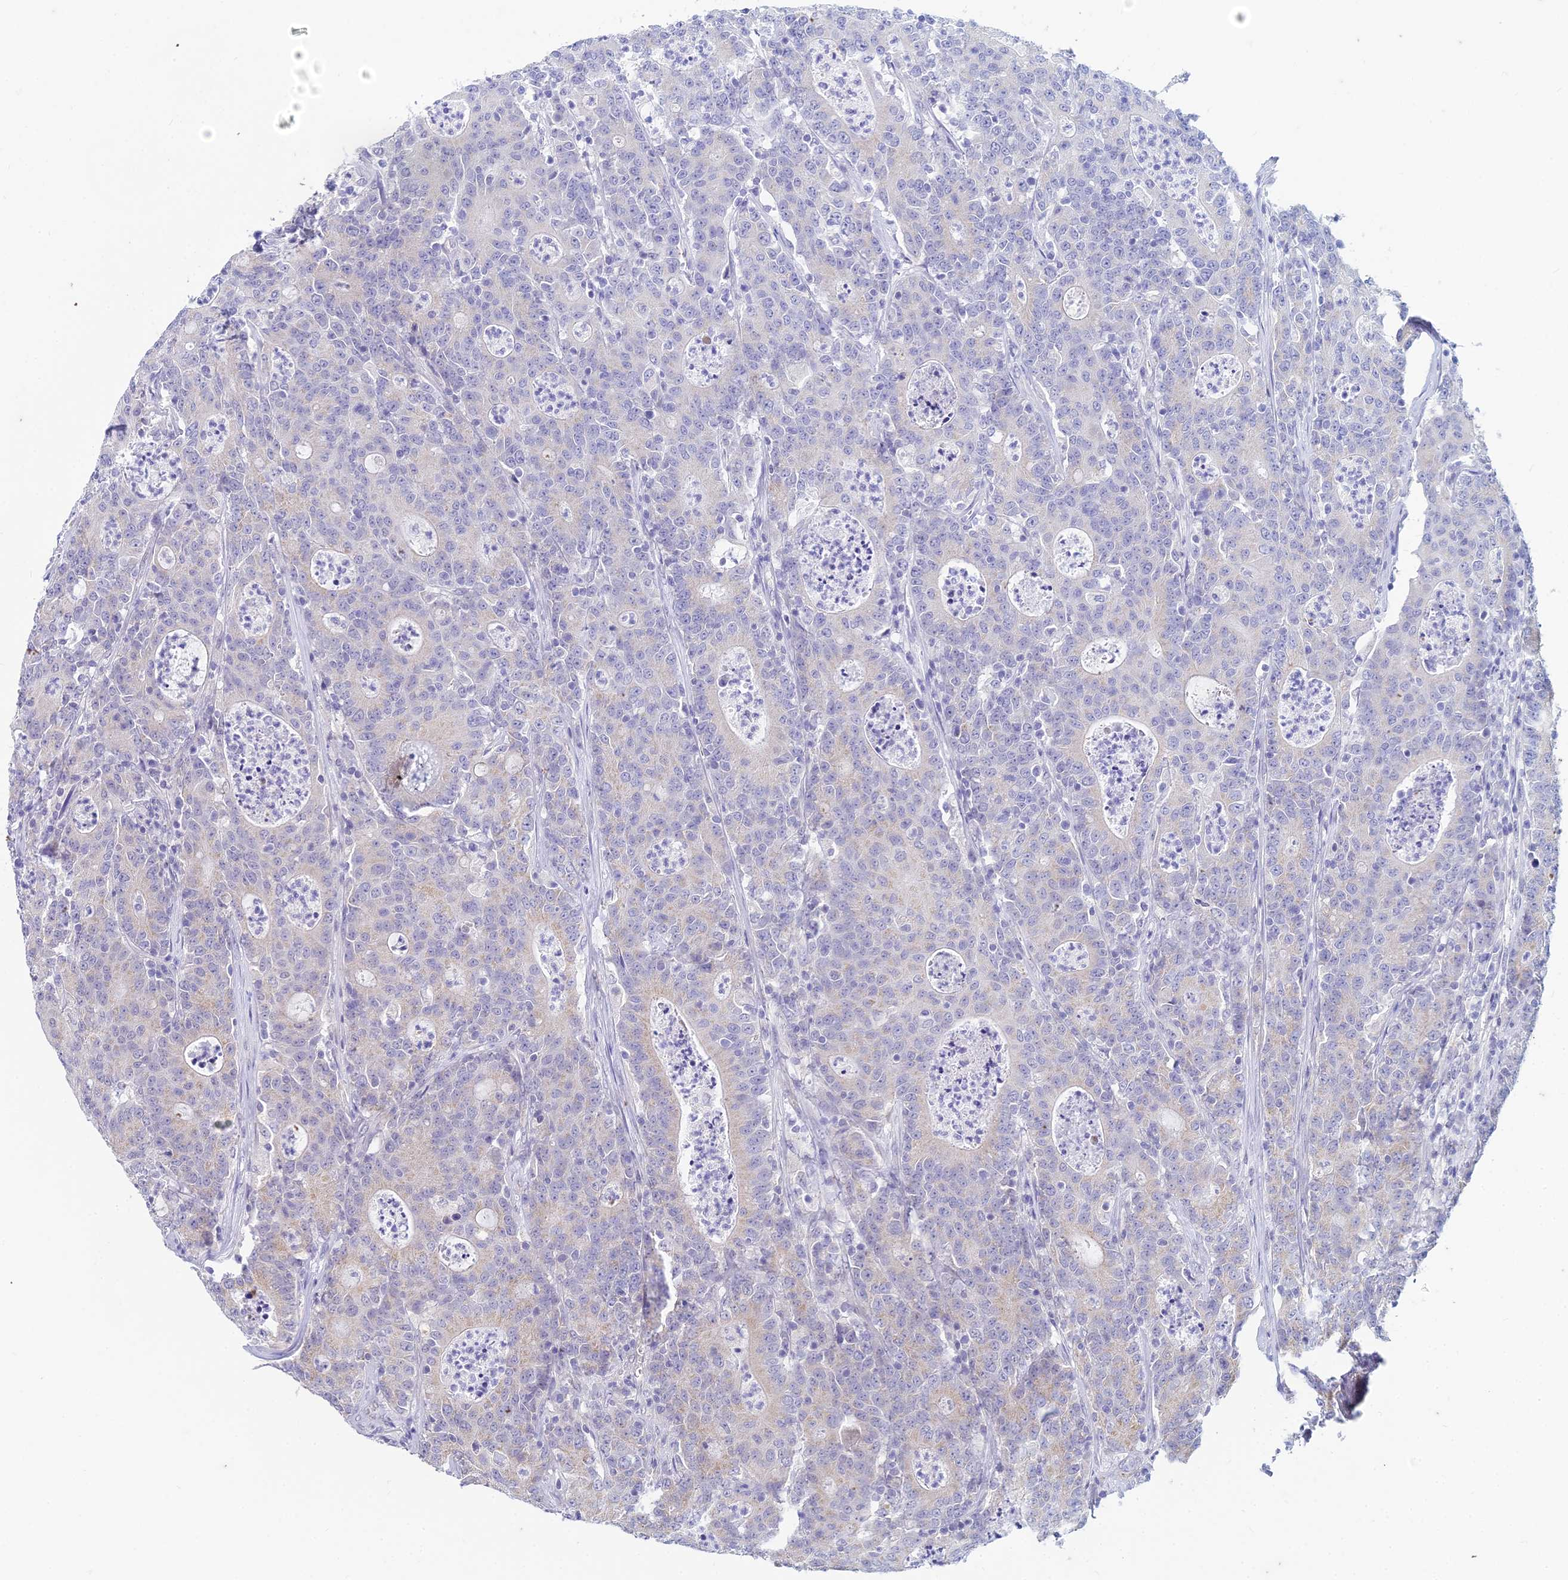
{"staining": {"intensity": "negative", "quantity": "none", "location": "none"}, "tissue": "colorectal cancer", "cell_type": "Tumor cells", "image_type": "cancer", "snomed": [{"axis": "morphology", "description": "Adenocarcinoma, NOS"}, {"axis": "topography", "description": "Colon"}], "caption": "Immunohistochemical staining of colorectal cancer shows no significant expression in tumor cells. (DAB immunohistochemistry (IHC) with hematoxylin counter stain).", "gene": "EEF2KMT", "patient": {"sex": "male", "age": 83}}